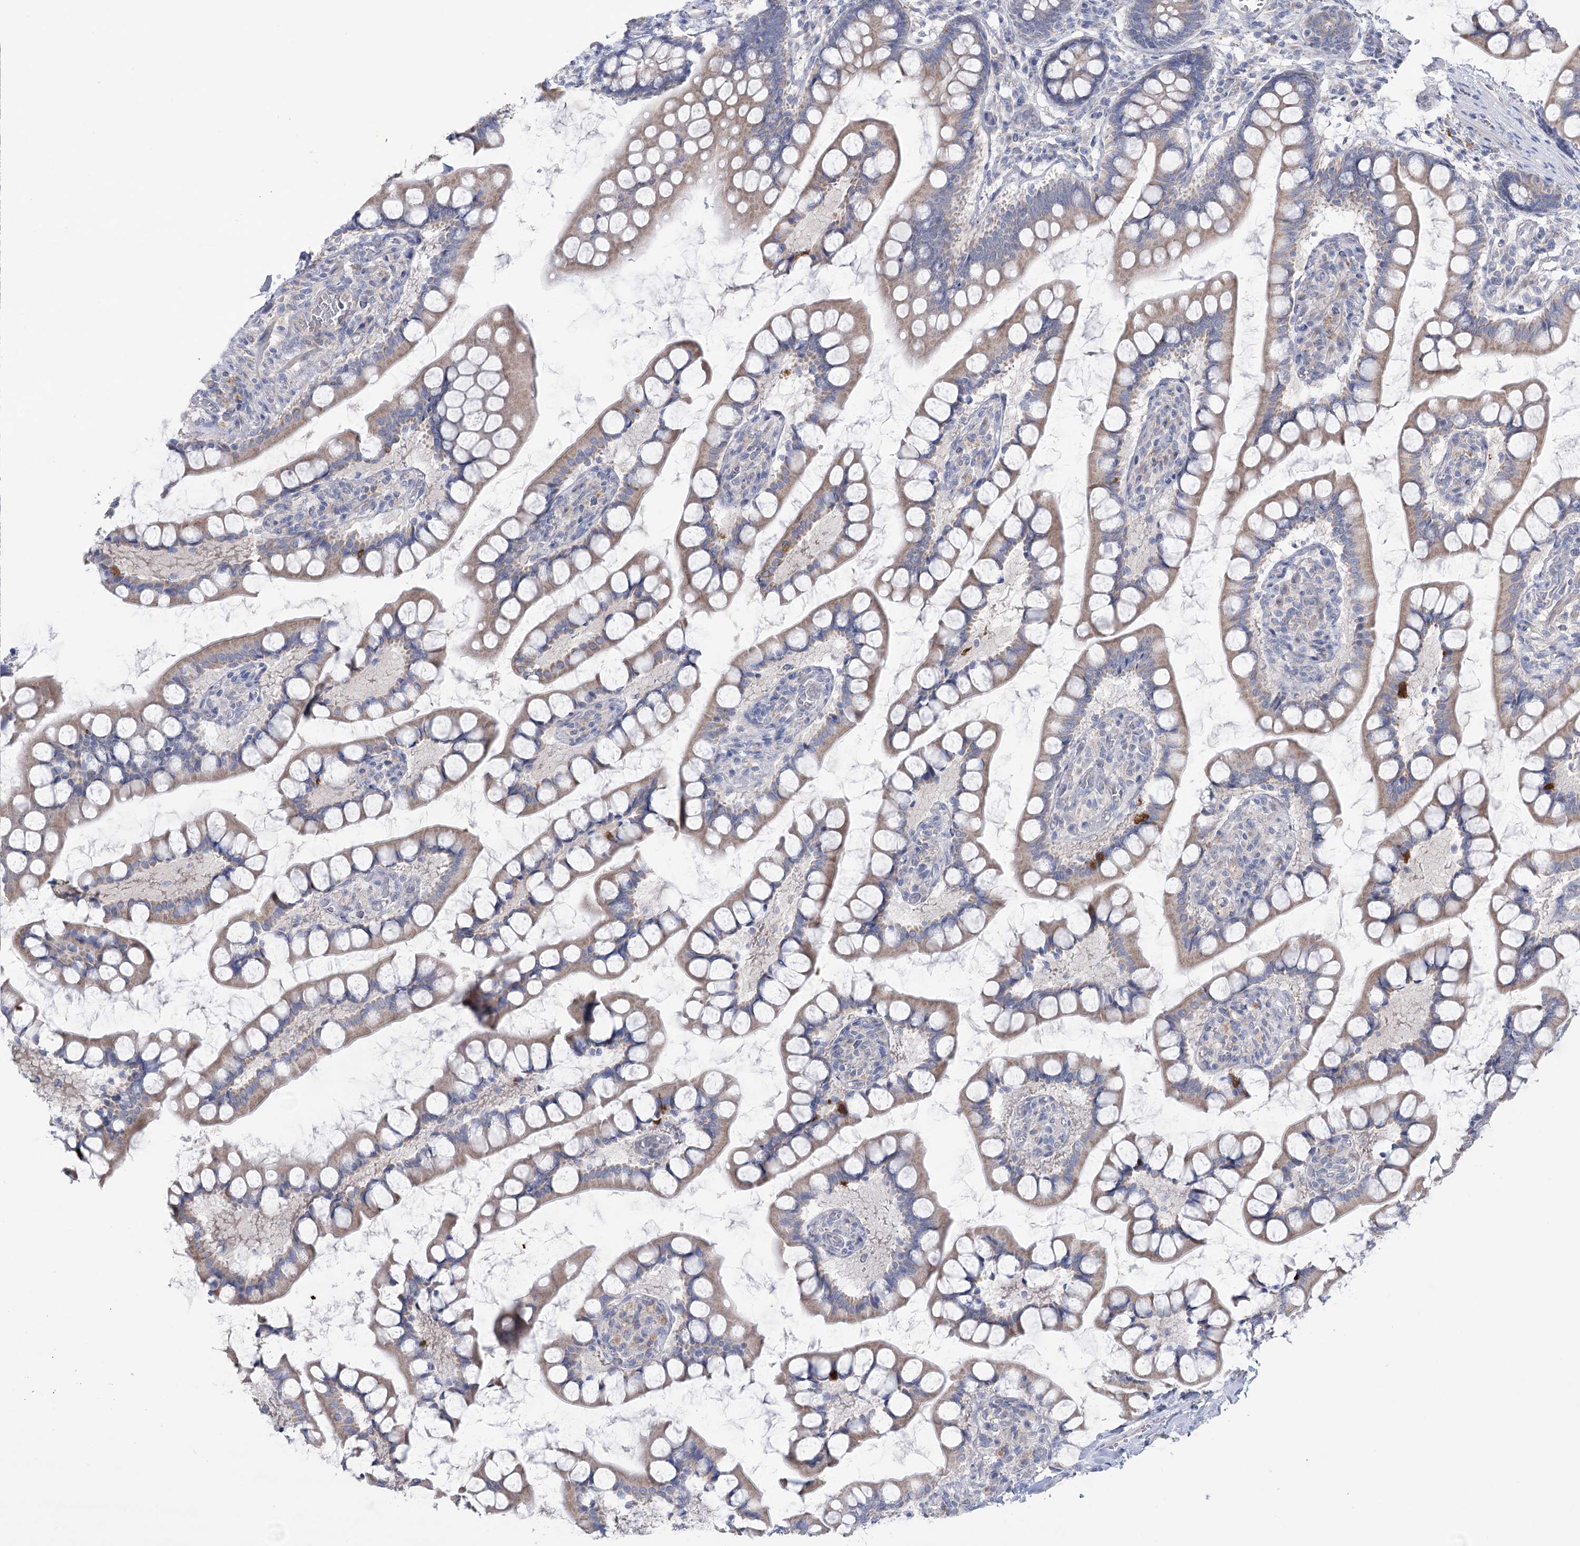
{"staining": {"intensity": "moderate", "quantity": ">75%", "location": "cytoplasmic/membranous"}, "tissue": "small intestine", "cell_type": "Glandular cells", "image_type": "normal", "snomed": [{"axis": "morphology", "description": "Normal tissue, NOS"}, {"axis": "topography", "description": "Small intestine"}], "caption": "Protein staining reveals moderate cytoplasmic/membranous expression in about >75% of glandular cells in normal small intestine.", "gene": "MTCH2", "patient": {"sex": "male", "age": 52}}